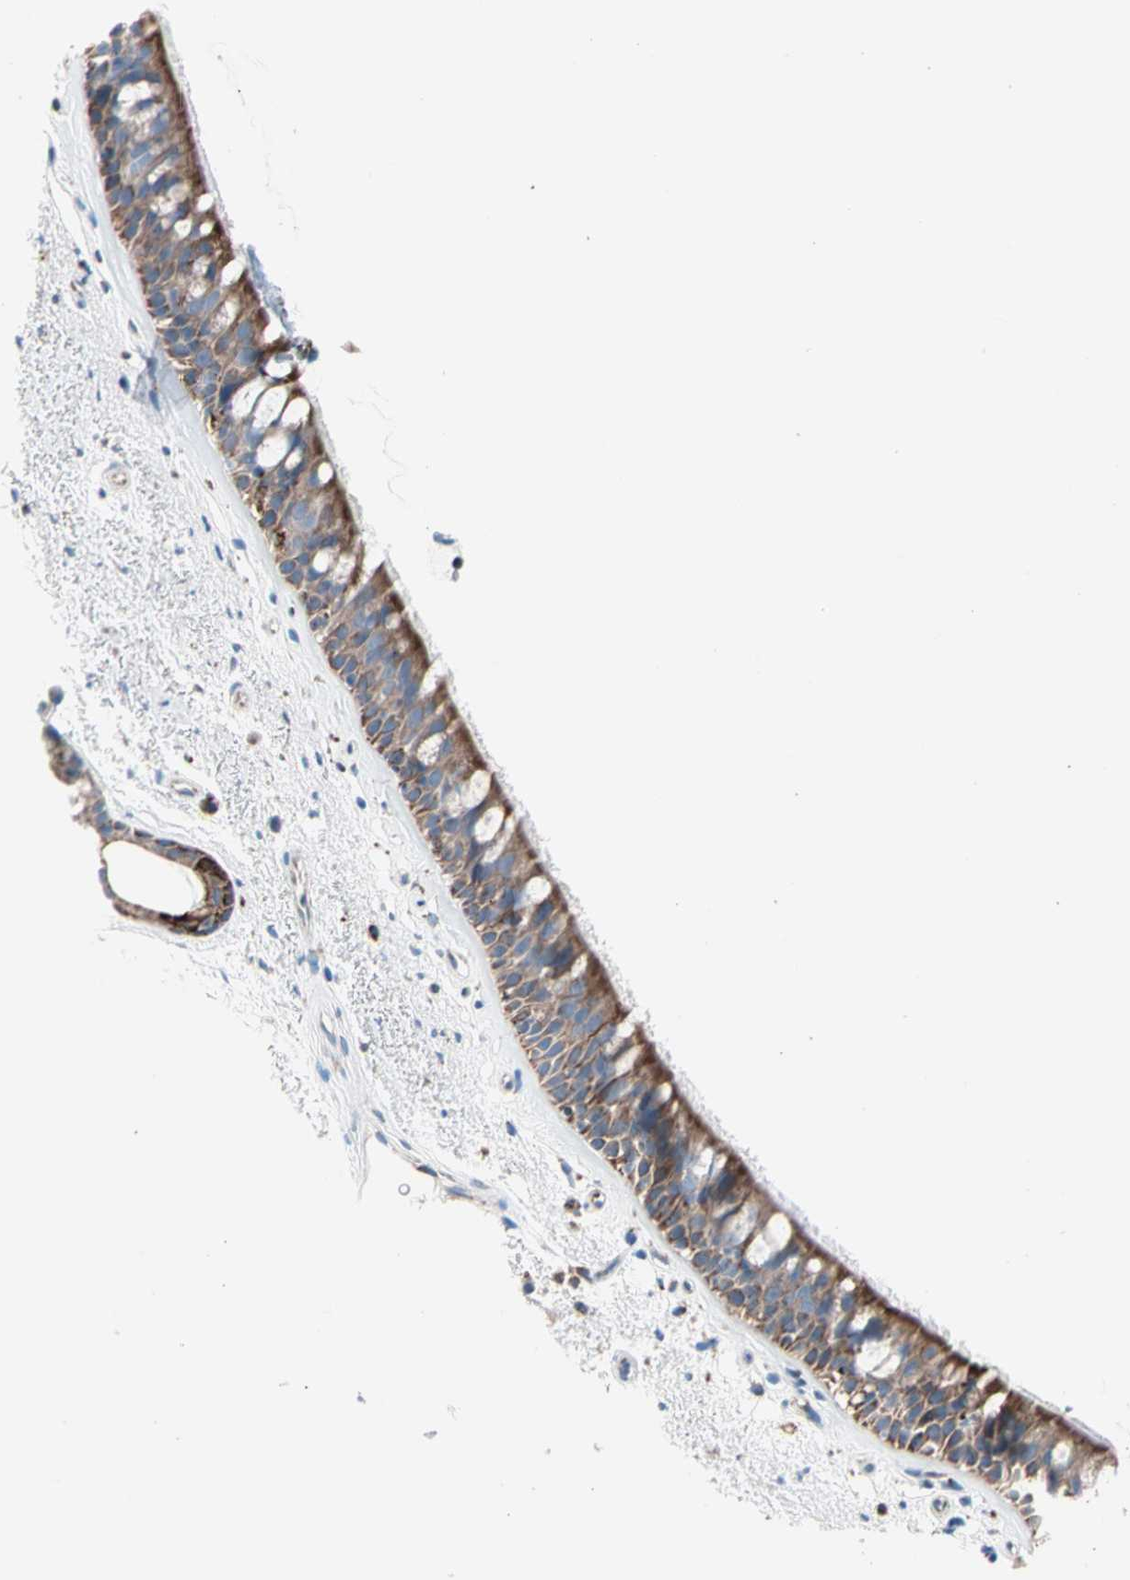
{"staining": {"intensity": "moderate", "quantity": ">75%", "location": "cytoplasmic/membranous"}, "tissue": "bronchus", "cell_type": "Respiratory epithelial cells", "image_type": "normal", "snomed": [{"axis": "morphology", "description": "Normal tissue, NOS"}, {"axis": "topography", "description": "Bronchus"}], "caption": "This histopathology image displays immunohistochemistry staining of normal bronchus, with medium moderate cytoplasmic/membranous staining in about >75% of respiratory epithelial cells.", "gene": "HK1", "patient": {"sex": "female", "age": 54}}